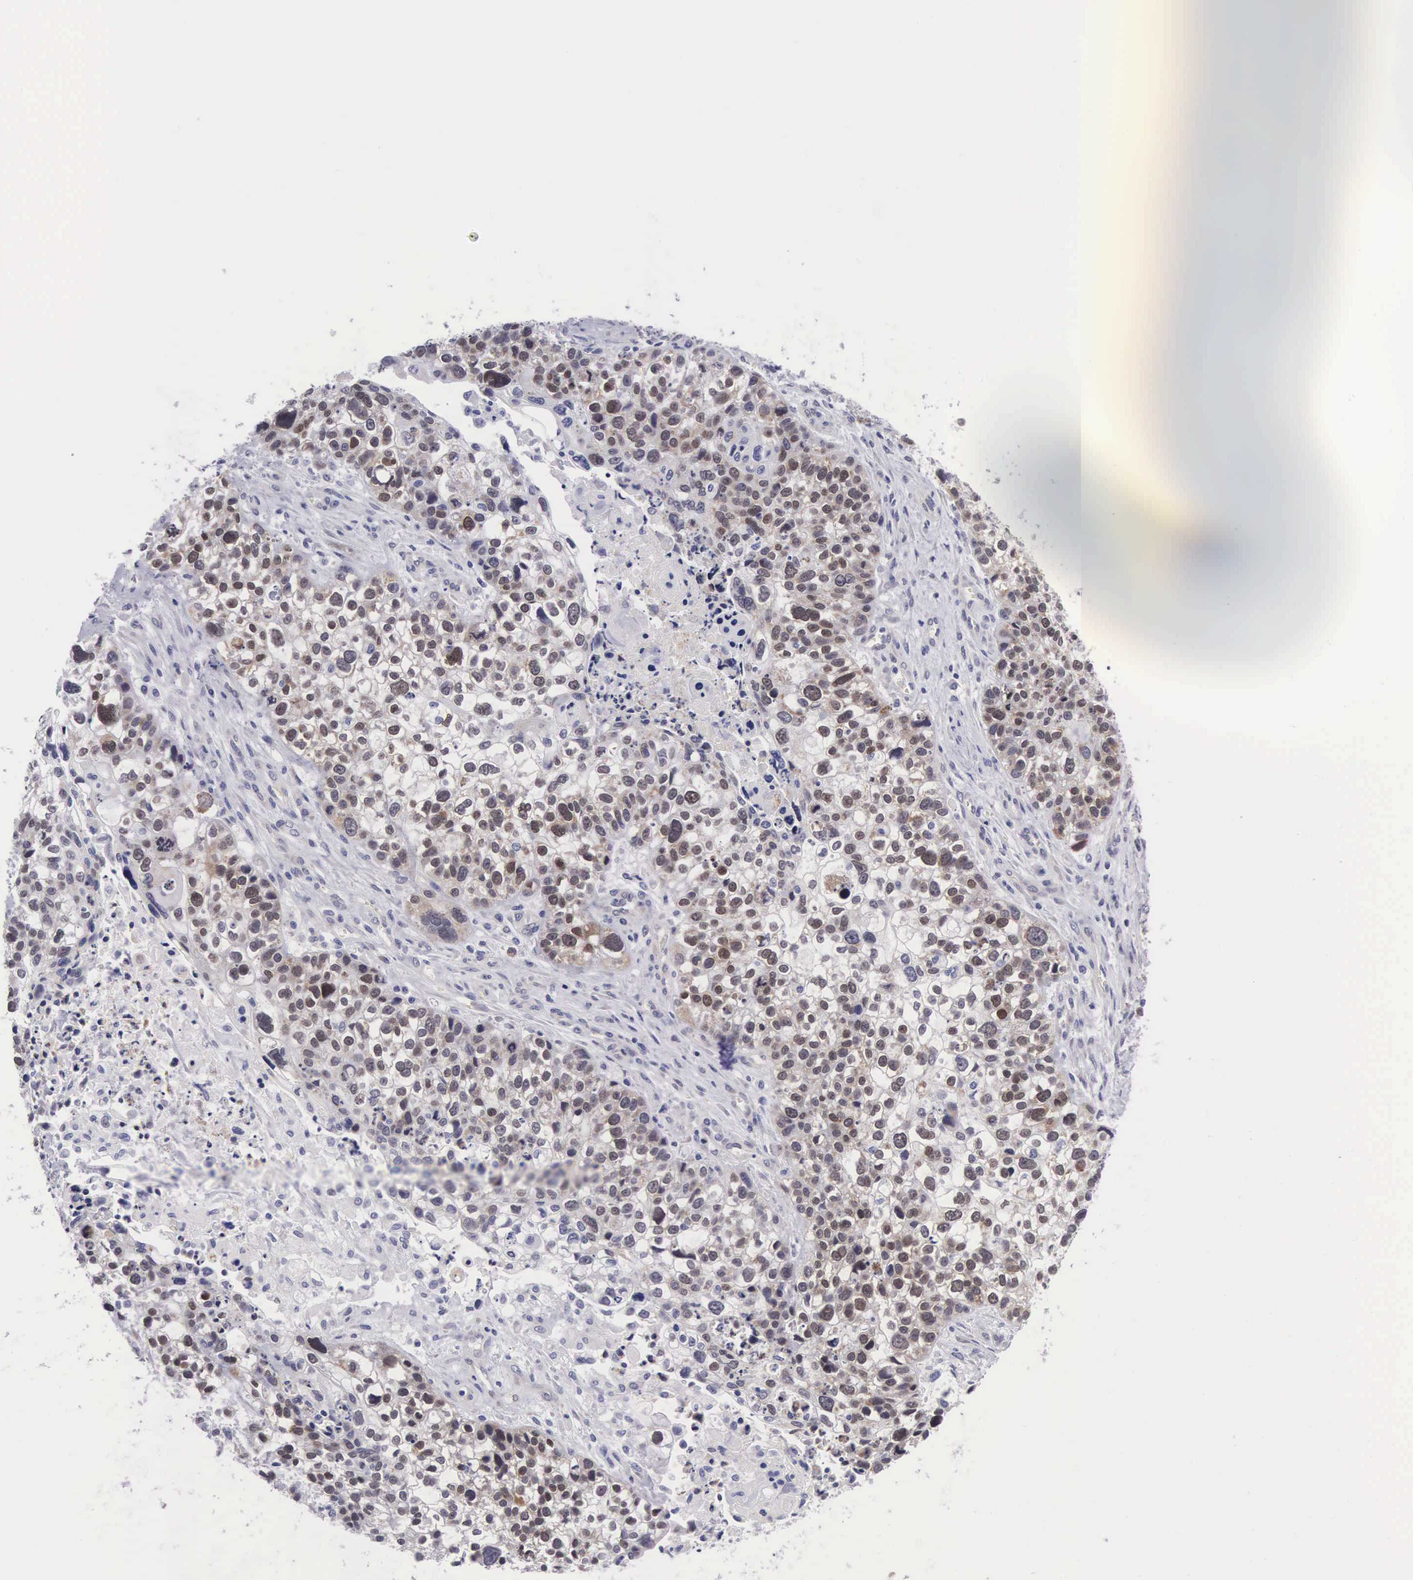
{"staining": {"intensity": "weak", "quantity": "25%-75%", "location": "cytoplasmic/membranous,nuclear"}, "tissue": "lung cancer", "cell_type": "Tumor cells", "image_type": "cancer", "snomed": [{"axis": "morphology", "description": "Squamous cell carcinoma, NOS"}, {"axis": "topography", "description": "Lymph node"}, {"axis": "topography", "description": "Lung"}], "caption": "Immunohistochemistry (IHC) staining of lung squamous cell carcinoma, which displays low levels of weak cytoplasmic/membranous and nuclear expression in approximately 25%-75% of tumor cells indicating weak cytoplasmic/membranous and nuclear protein positivity. The staining was performed using DAB (3,3'-diaminobenzidine) (brown) for protein detection and nuclei were counterstained in hematoxylin (blue).", "gene": "SOX11", "patient": {"sex": "male", "age": 74}}